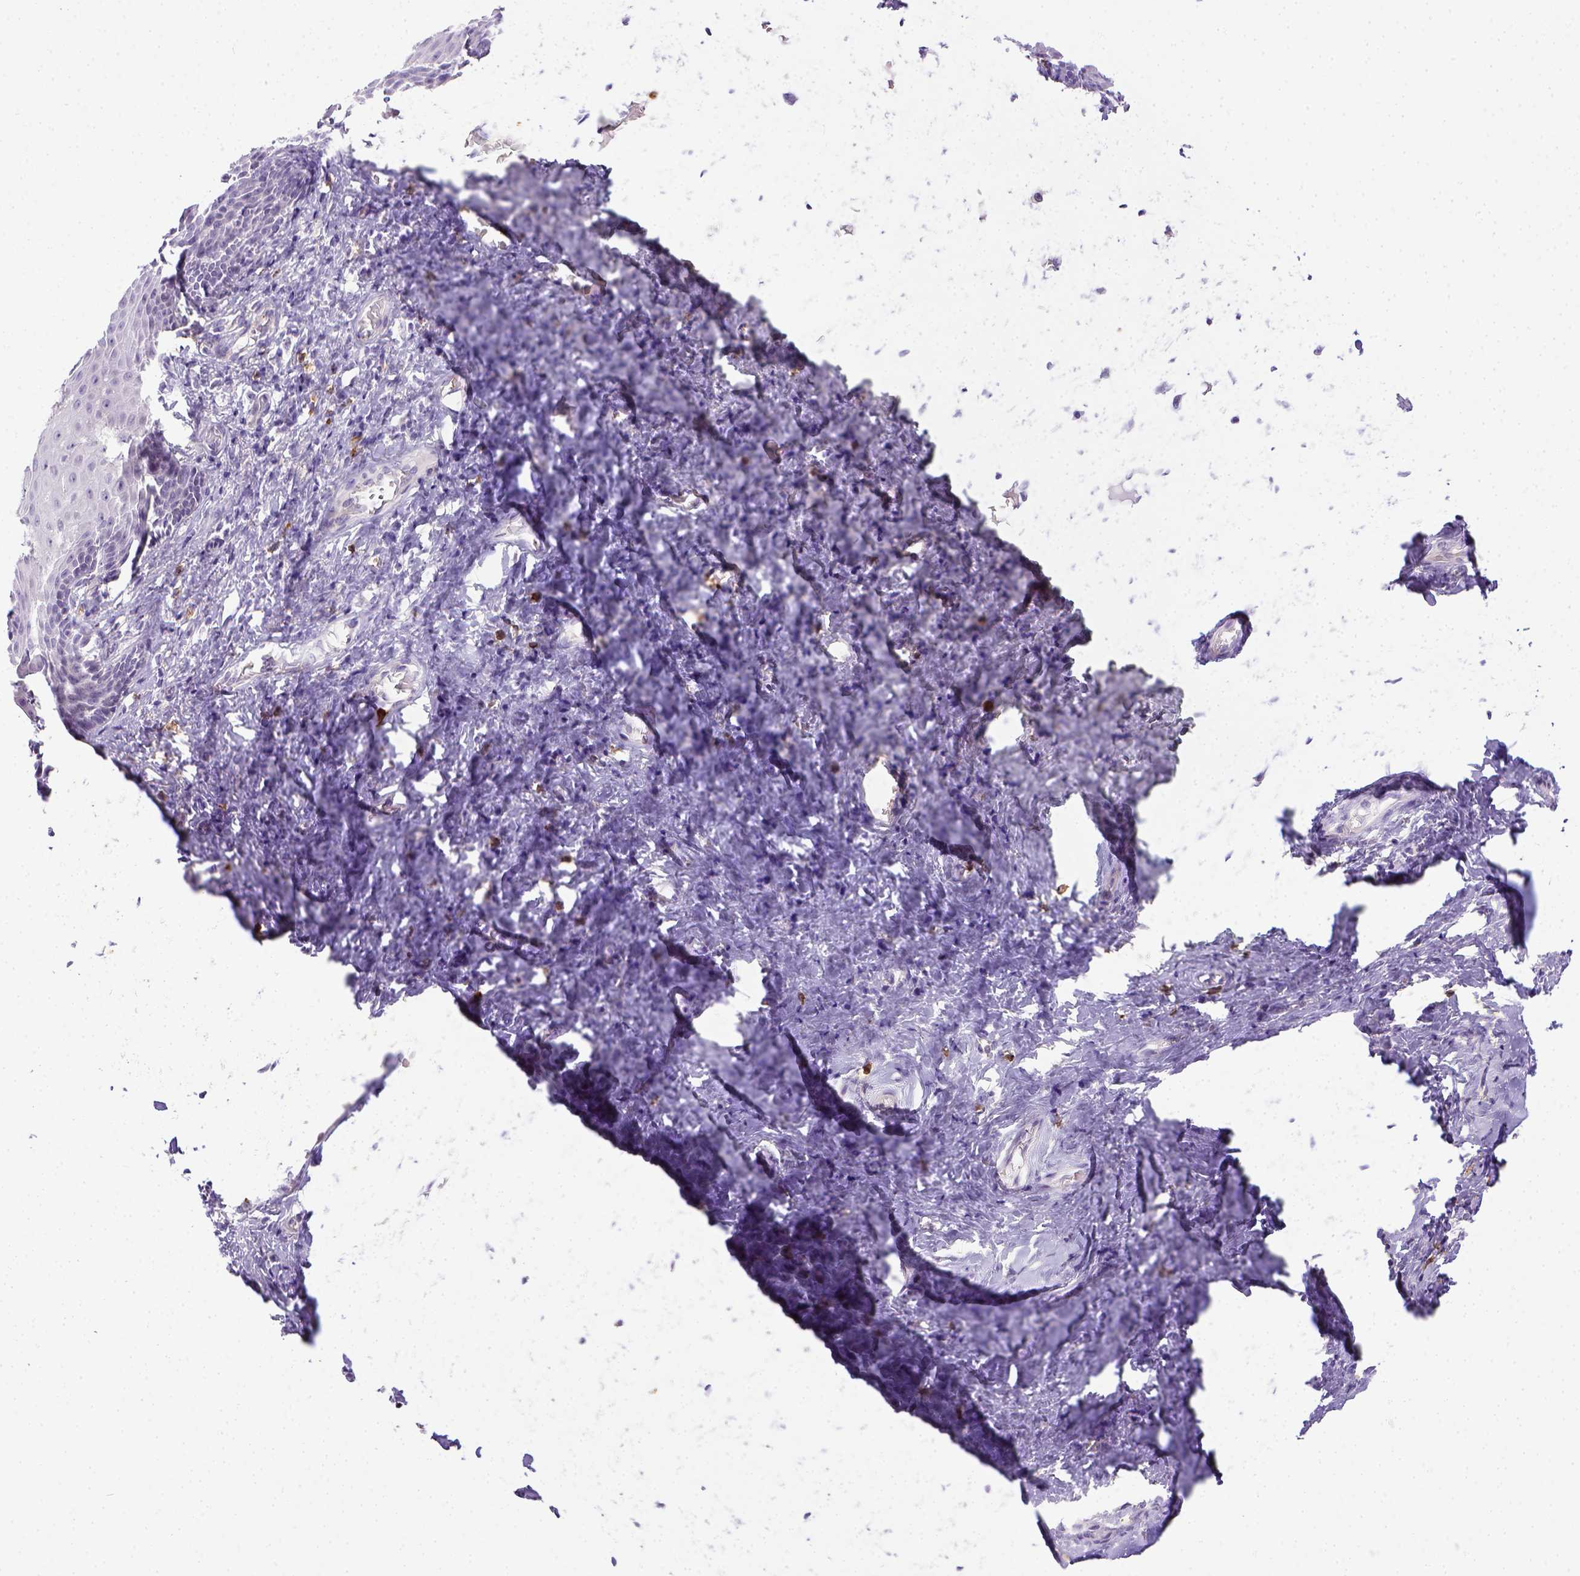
{"staining": {"intensity": "negative", "quantity": "none", "location": "none"}, "tissue": "vagina", "cell_type": "Squamous epithelial cells", "image_type": "normal", "snomed": [{"axis": "morphology", "description": "Normal tissue, NOS"}, {"axis": "topography", "description": "Vagina"}], "caption": "IHC photomicrograph of unremarkable vagina: human vagina stained with DAB reveals no significant protein positivity in squamous epithelial cells.", "gene": "ITGAM", "patient": {"sex": "female", "age": 83}}